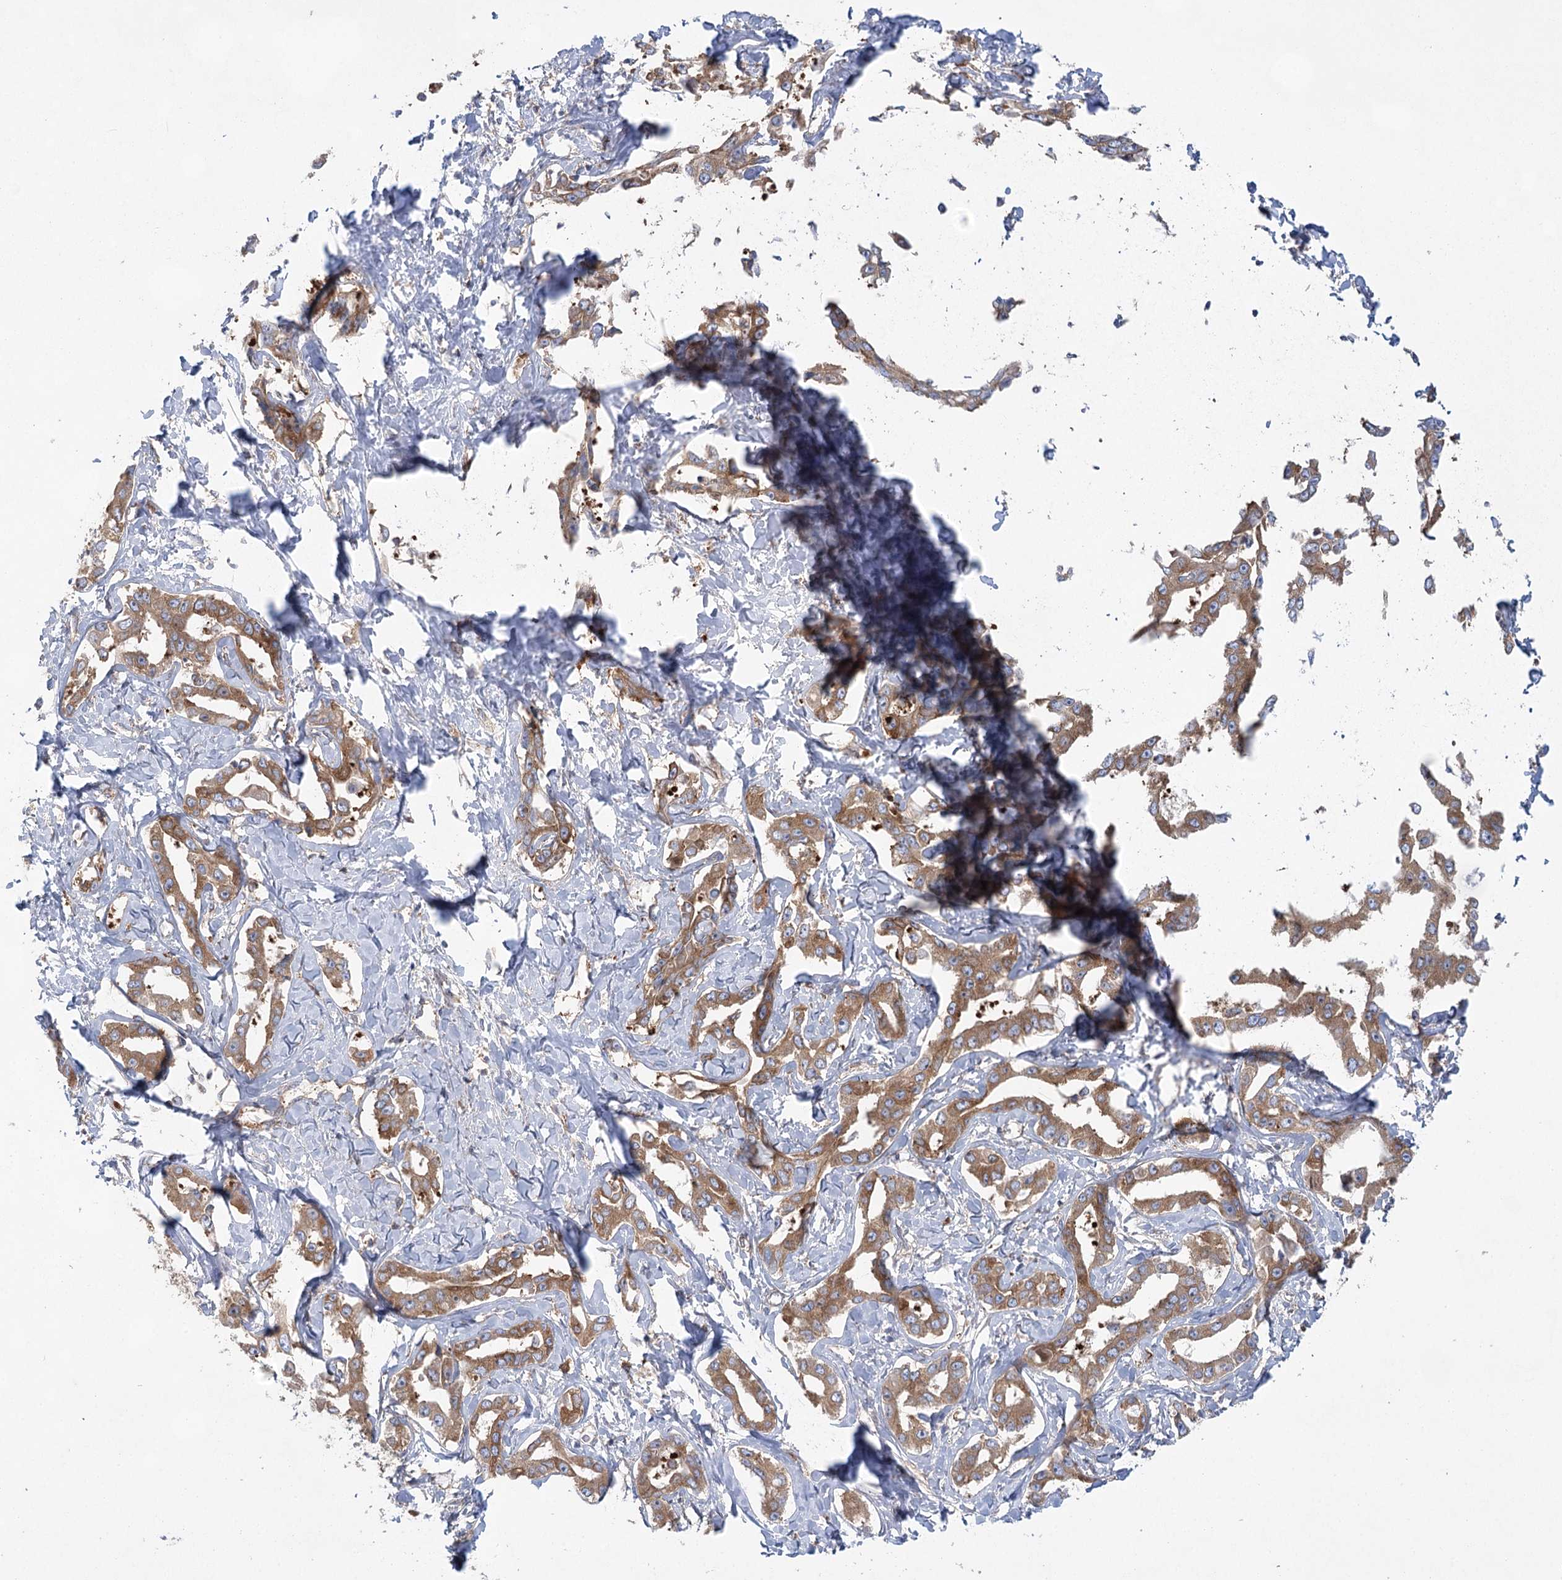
{"staining": {"intensity": "moderate", "quantity": ">75%", "location": "cytoplasmic/membranous"}, "tissue": "liver cancer", "cell_type": "Tumor cells", "image_type": "cancer", "snomed": [{"axis": "morphology", "description": "Cholangiocarcinoma"}, {"axis": "topography", "description": "Liver"}], "caption": "Moderate cytoplasmic/membranous staining for a protein is identified in approximately >75% of tumor cells of liver cancer (cholangiocarcinoma) using immunohistochemistry.", "gene": "EIF3A", "patient": {"sex": "male", "age": 59}}